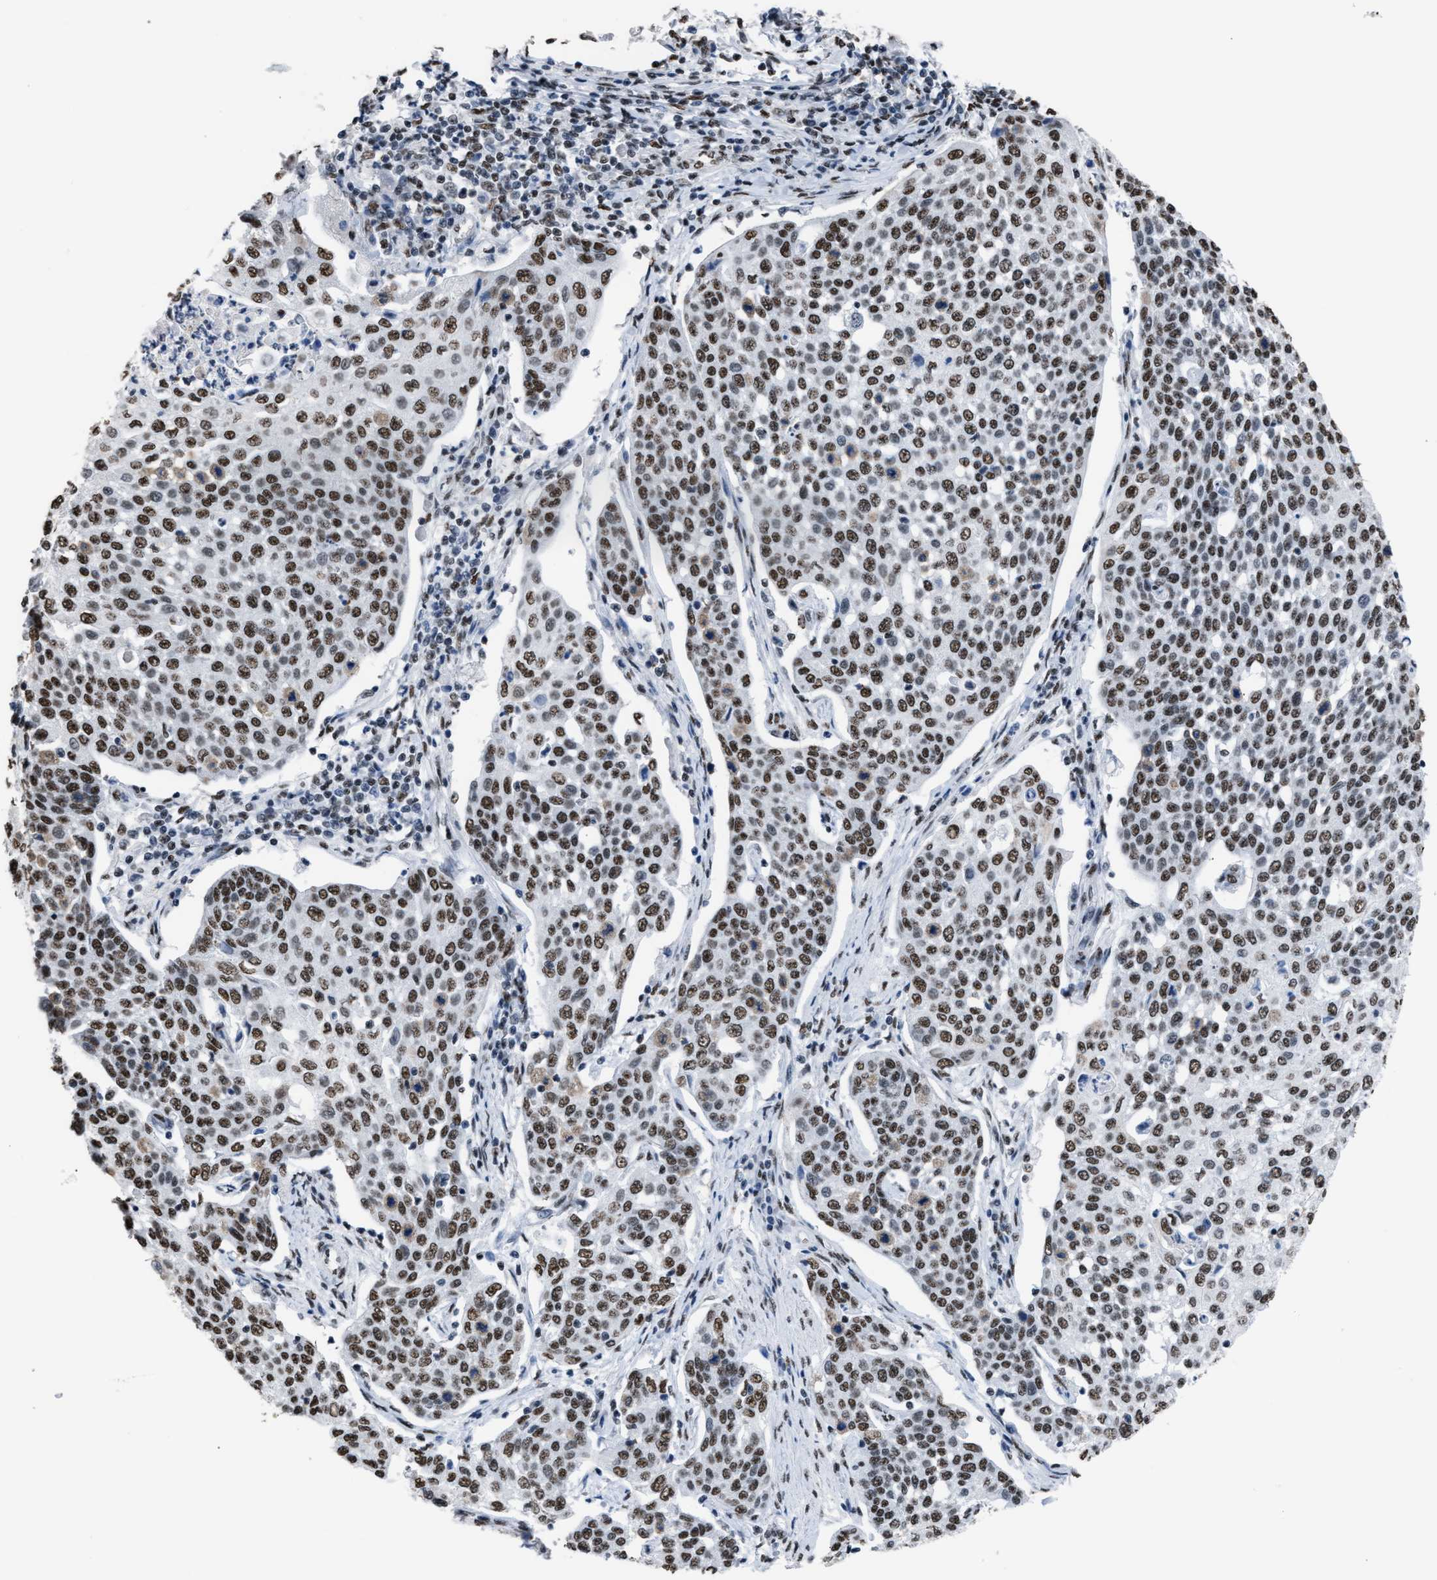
{"staining": {"intensity": "moderate", "quantity": ">75%", "location": "nuclear"}, "tissue": "cervical cancer", "cell_type": "Tumor cells", "image_type": "cancer", "snomed": [{"axis": "morphology", "description": "Squamous cell carcinoma, NOS"}, {"axis": "topography", "description": "Cervix"}], "caption": "The photomicrograph exhibits a brown stain indicating the presence of a protein in the nuclear of tumor cells in cervical squamous cell carcinoma.", "gene": "CCAR2", "patient": {"sex": "female", "age": 34}}